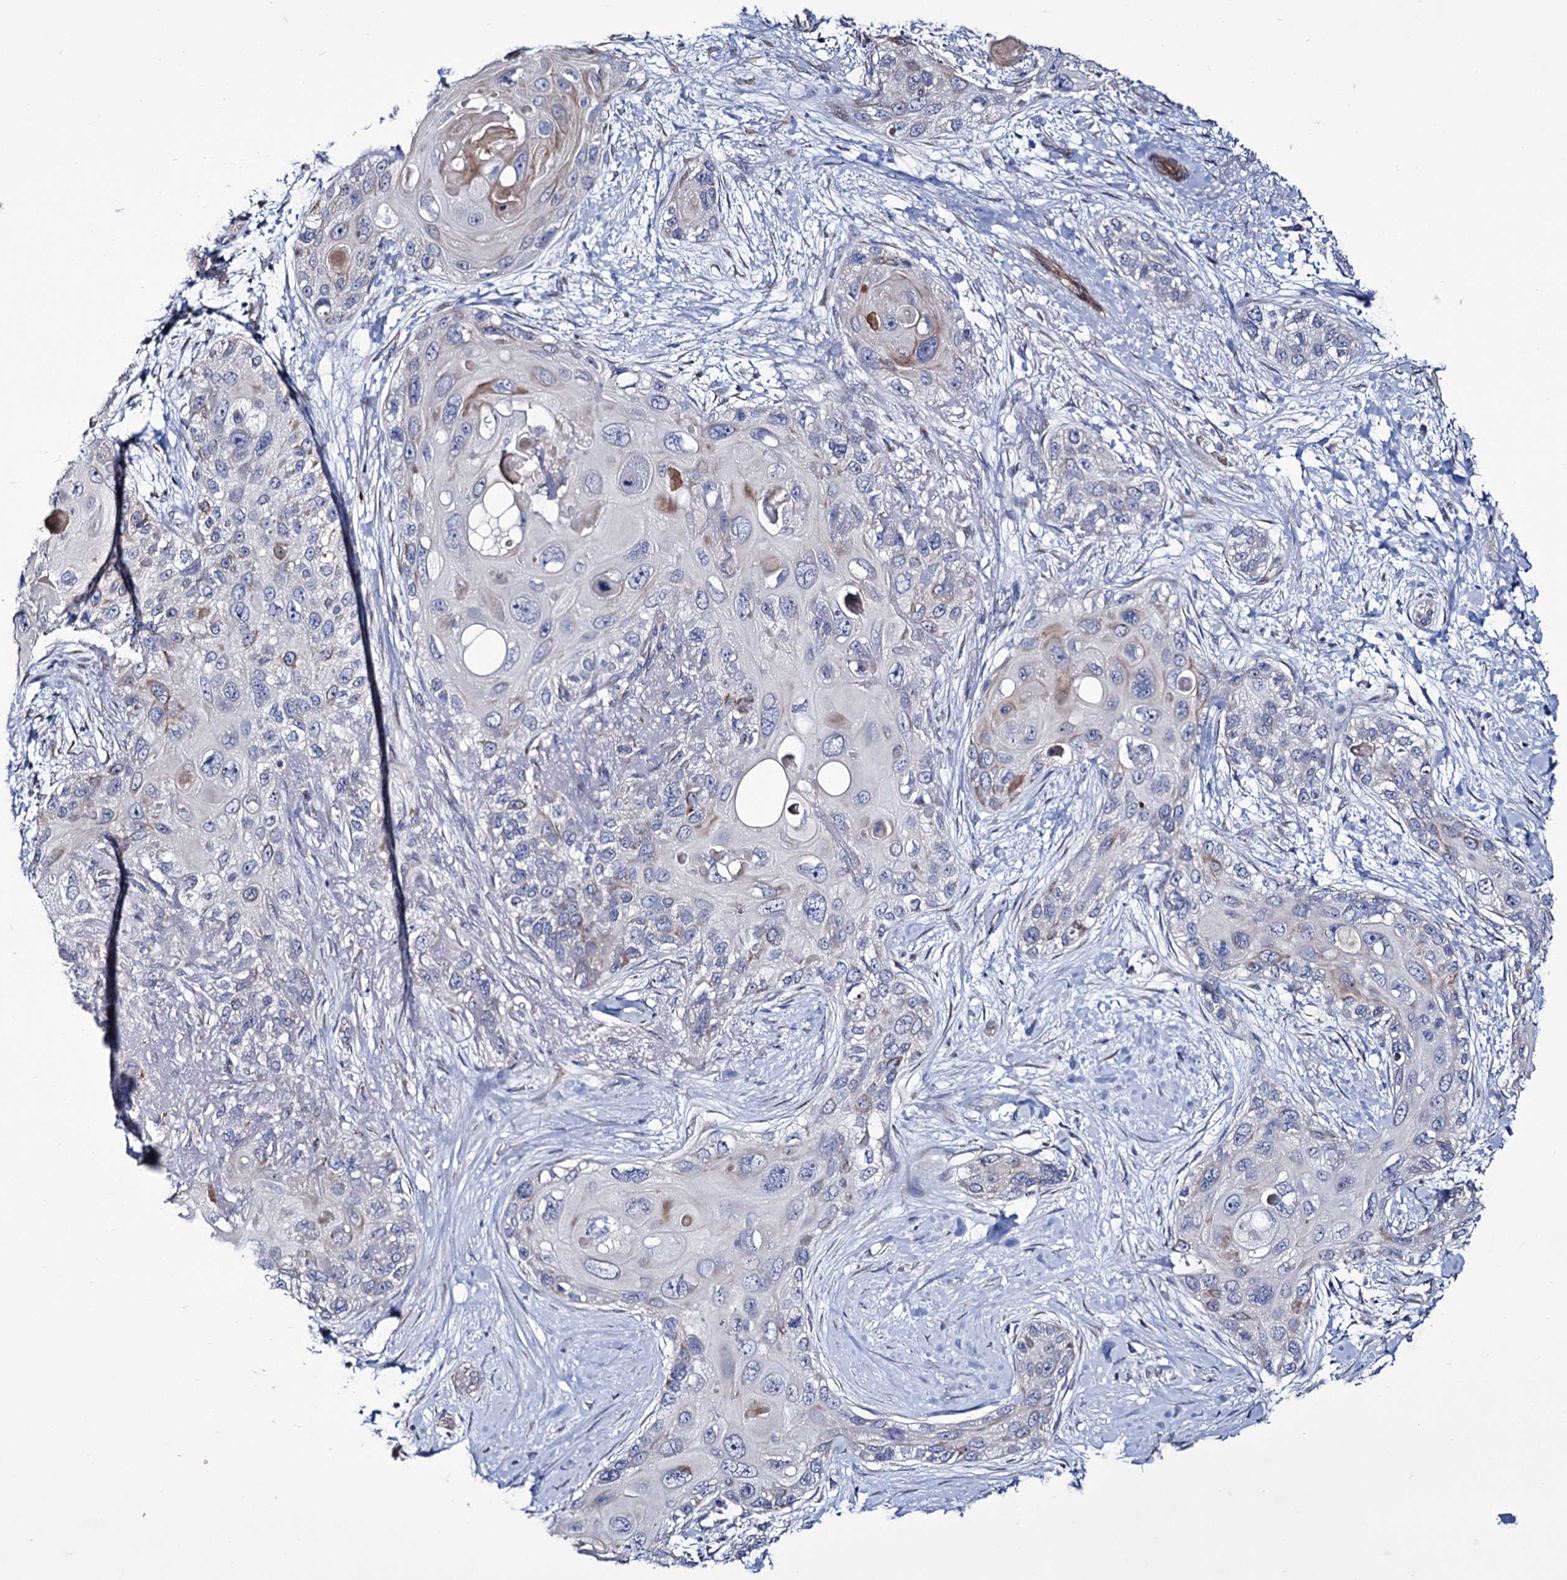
{"staining": {"intensity": "negative", "quantity": "none", "location": "none"}, "tissue": "skin cancer", "cell_type": "Tumor cells", "image_type": "cancer", "snomed": [{"axis": "morphology", "description": "Normal tissue, NOS"}, {"axis": "morphology", "description": "Squamous cell carcinoma, NOS"}, {"axis": "topography", "description": "Skin"}], "caption": "The immunohistochemistry histopathology image has no significant staining in tumor cells of skin cancer (squamous cell carcinoma) tissue. (IHC, brightfield microscopy, high magnification).", "gene": "TUBGCP5", "patient": {"sex": "male", "age": 72}}